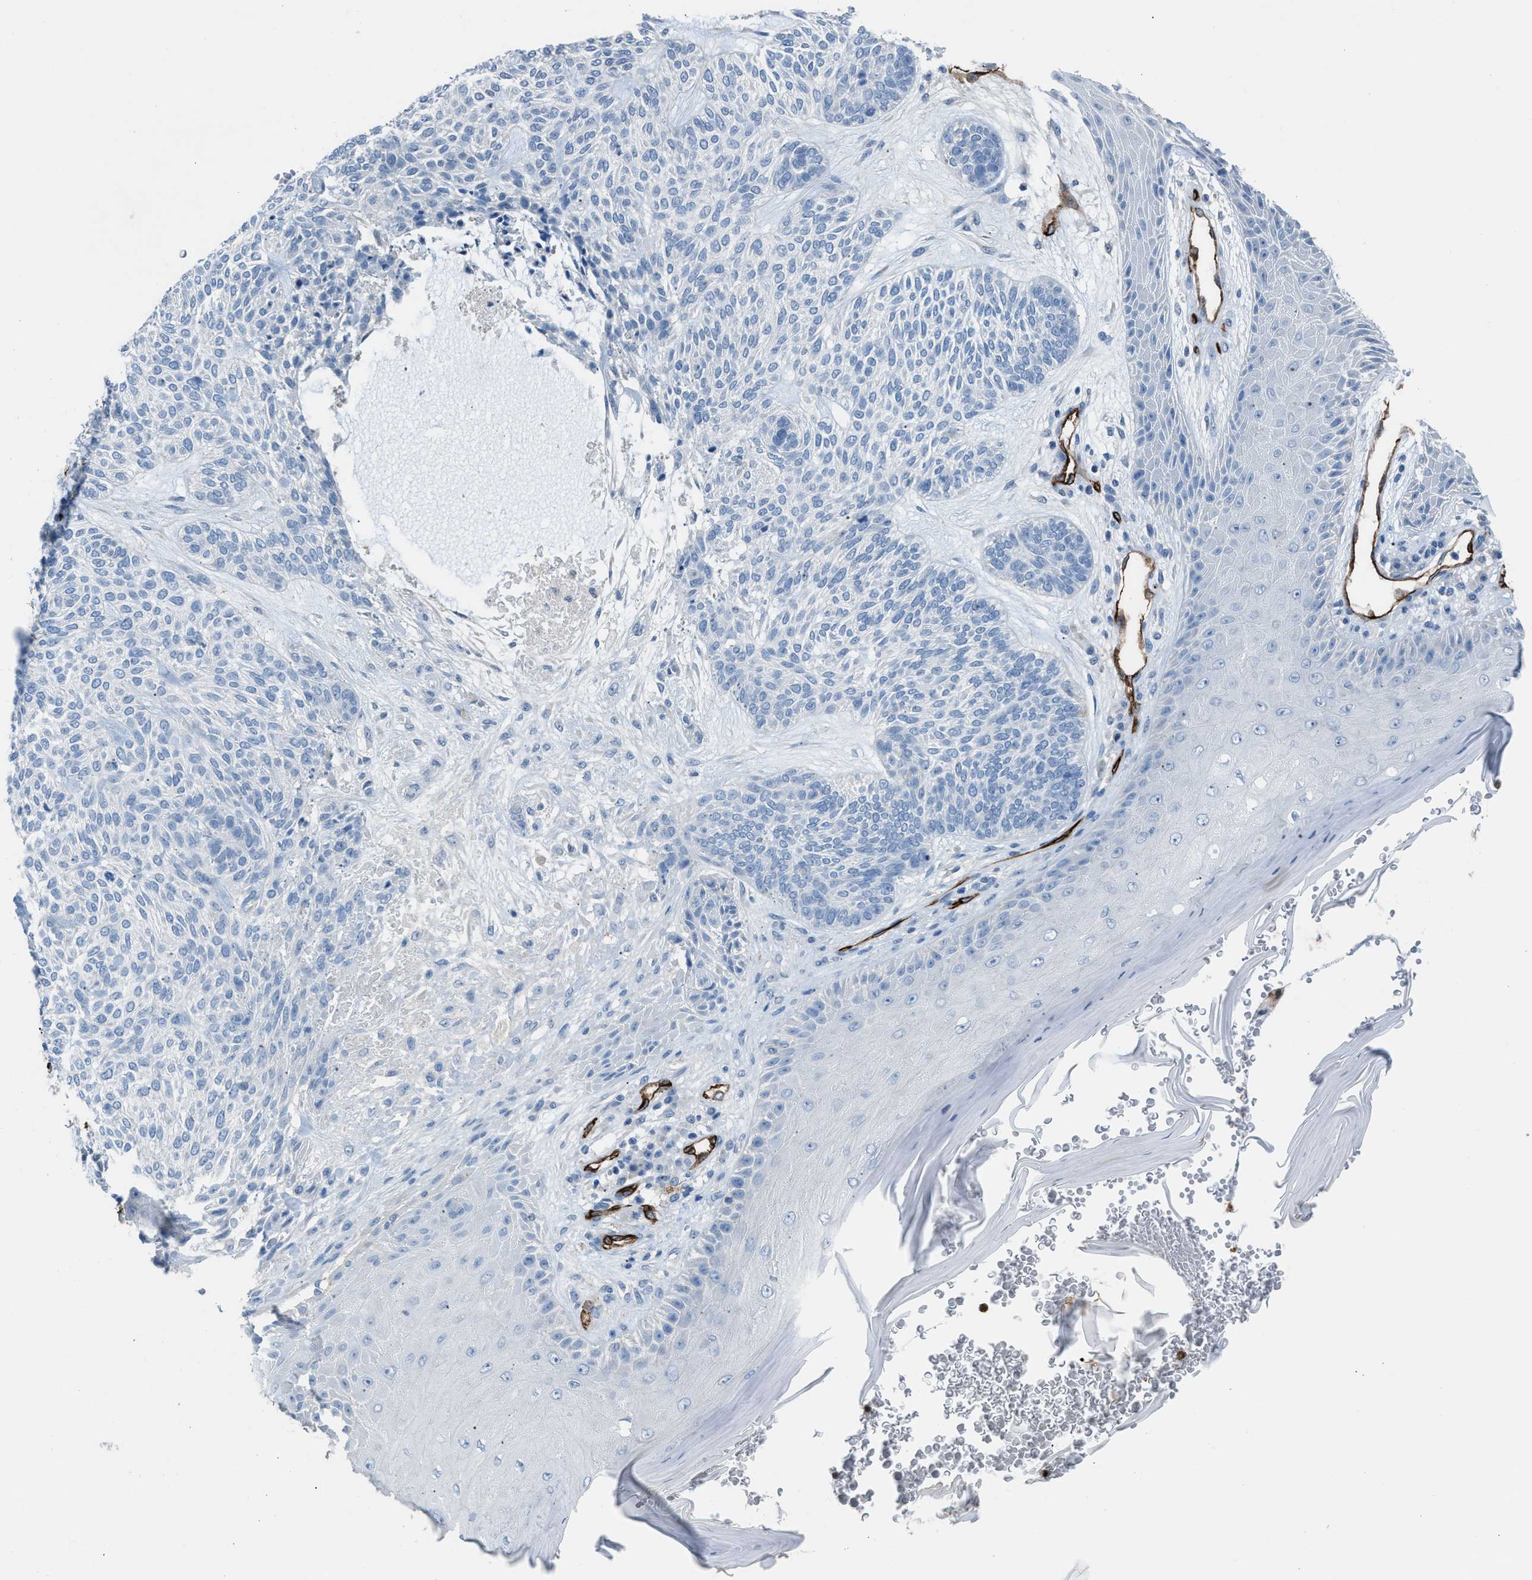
{"staining": {"intensity": "negative", "quantity": "none", "location": "none"}, "tissue": "skin cancer", "cell_type": "Tumor cells", "image_type": "cancer", "snomed": [{"axis": "morphology", "description": "Basal cell carcinoma"}, {"axis": "topography", "description": "Skin"}], "caption": "Immunohistochemistry (IHC) image of human skin cancer (basal cell carcinoma) stained for a protein (brown), which reveals no staining in tumor cells. (Brightfield microscopy of DAB (3,3'-diaminobenzidine) immunohistochemistry at high magnification).", "gene": "DYSF", "patient": {"sex": "male", "age": 55}}